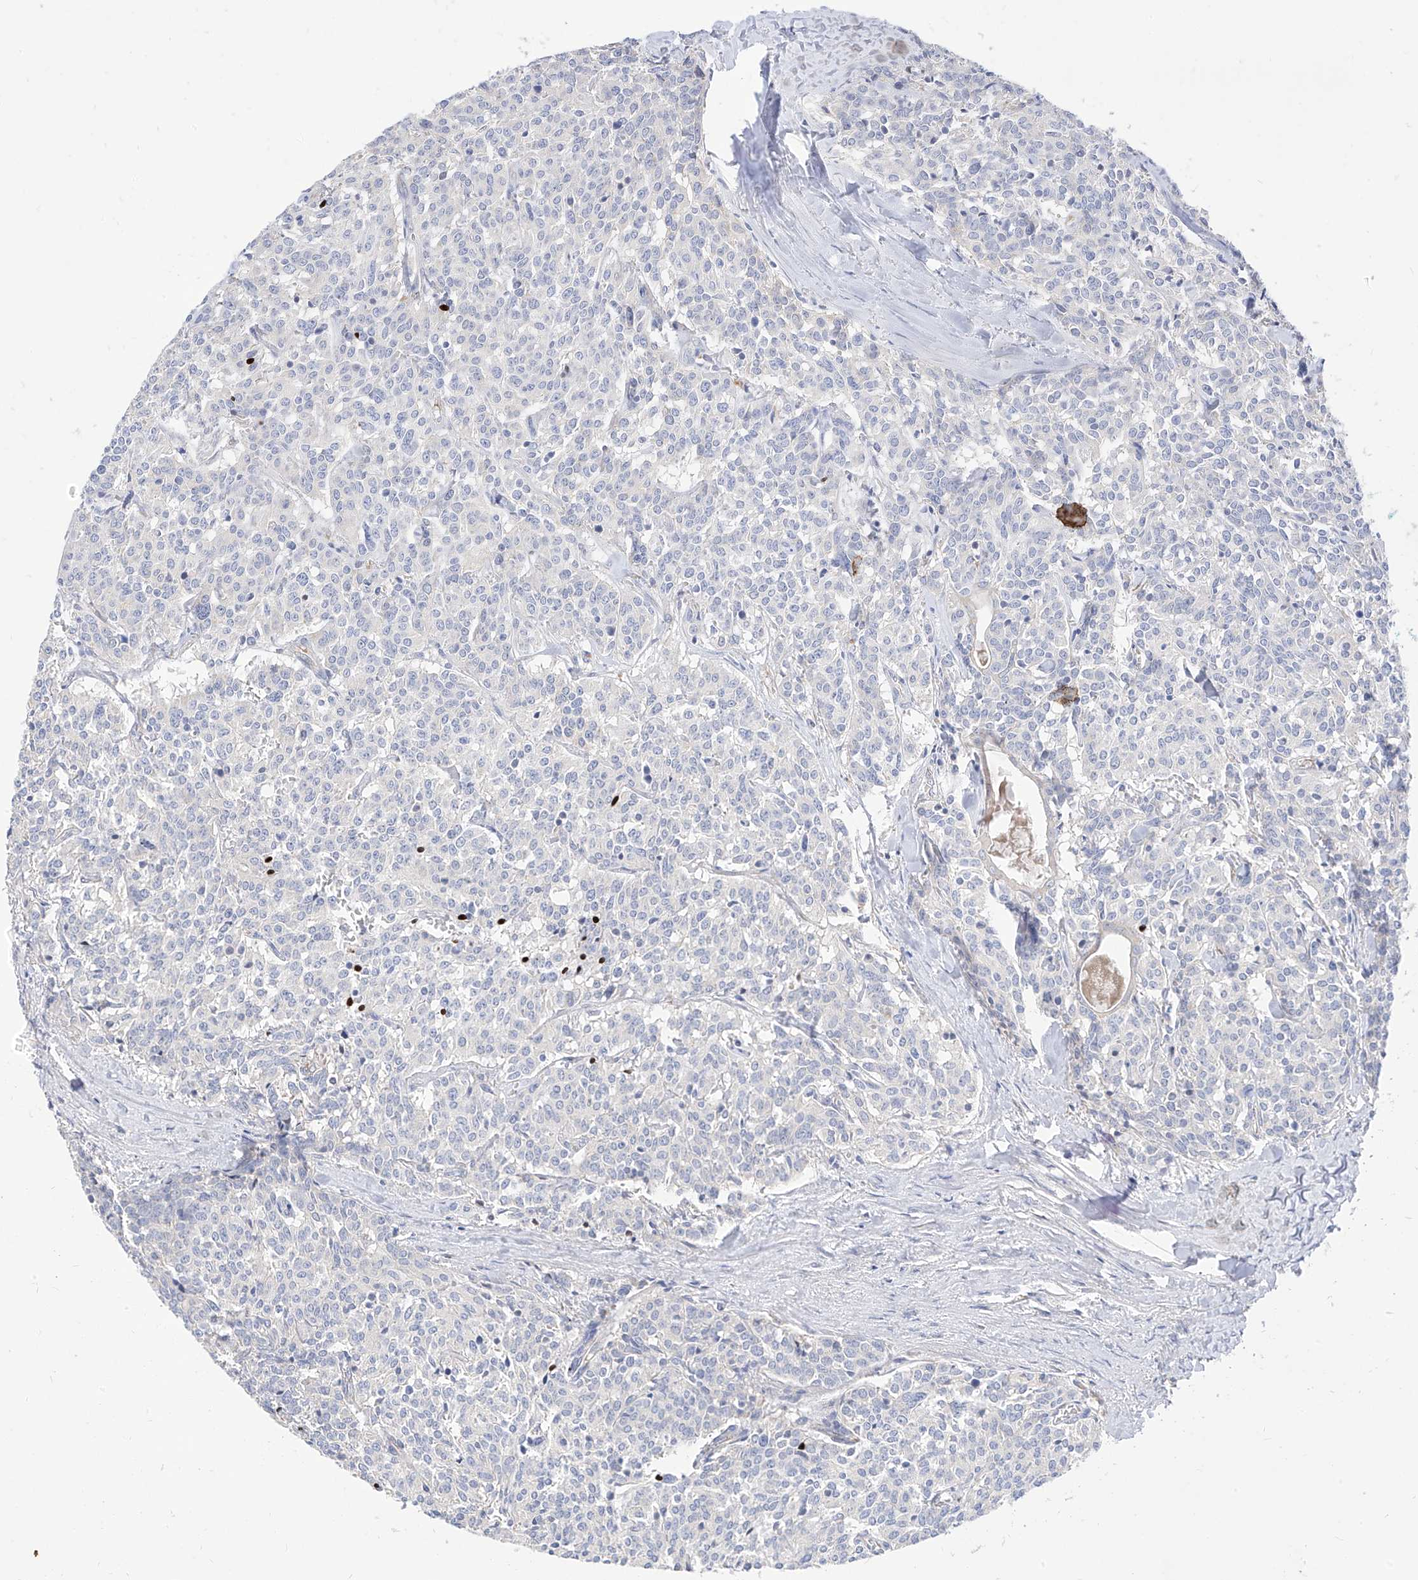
{"staining": {"intensity": "negative", "quantity": "none", "location": "none"}, "tissue": "carcinoid", "cell_type": "Tumor cells", "image_type": "cancer", "snomed": [{"axis": "morphology", "description": "Carcinoid, malignant, NOS"}, {"axis": "topography", "description": "Lung"}], "caption": "A high-resolution photomicrograph shows IHC staining of carcinoid, which reveals no significant staining in tumor cells.", "gene": "RASA2", "patient": {"sex": "female", "age": 46}}